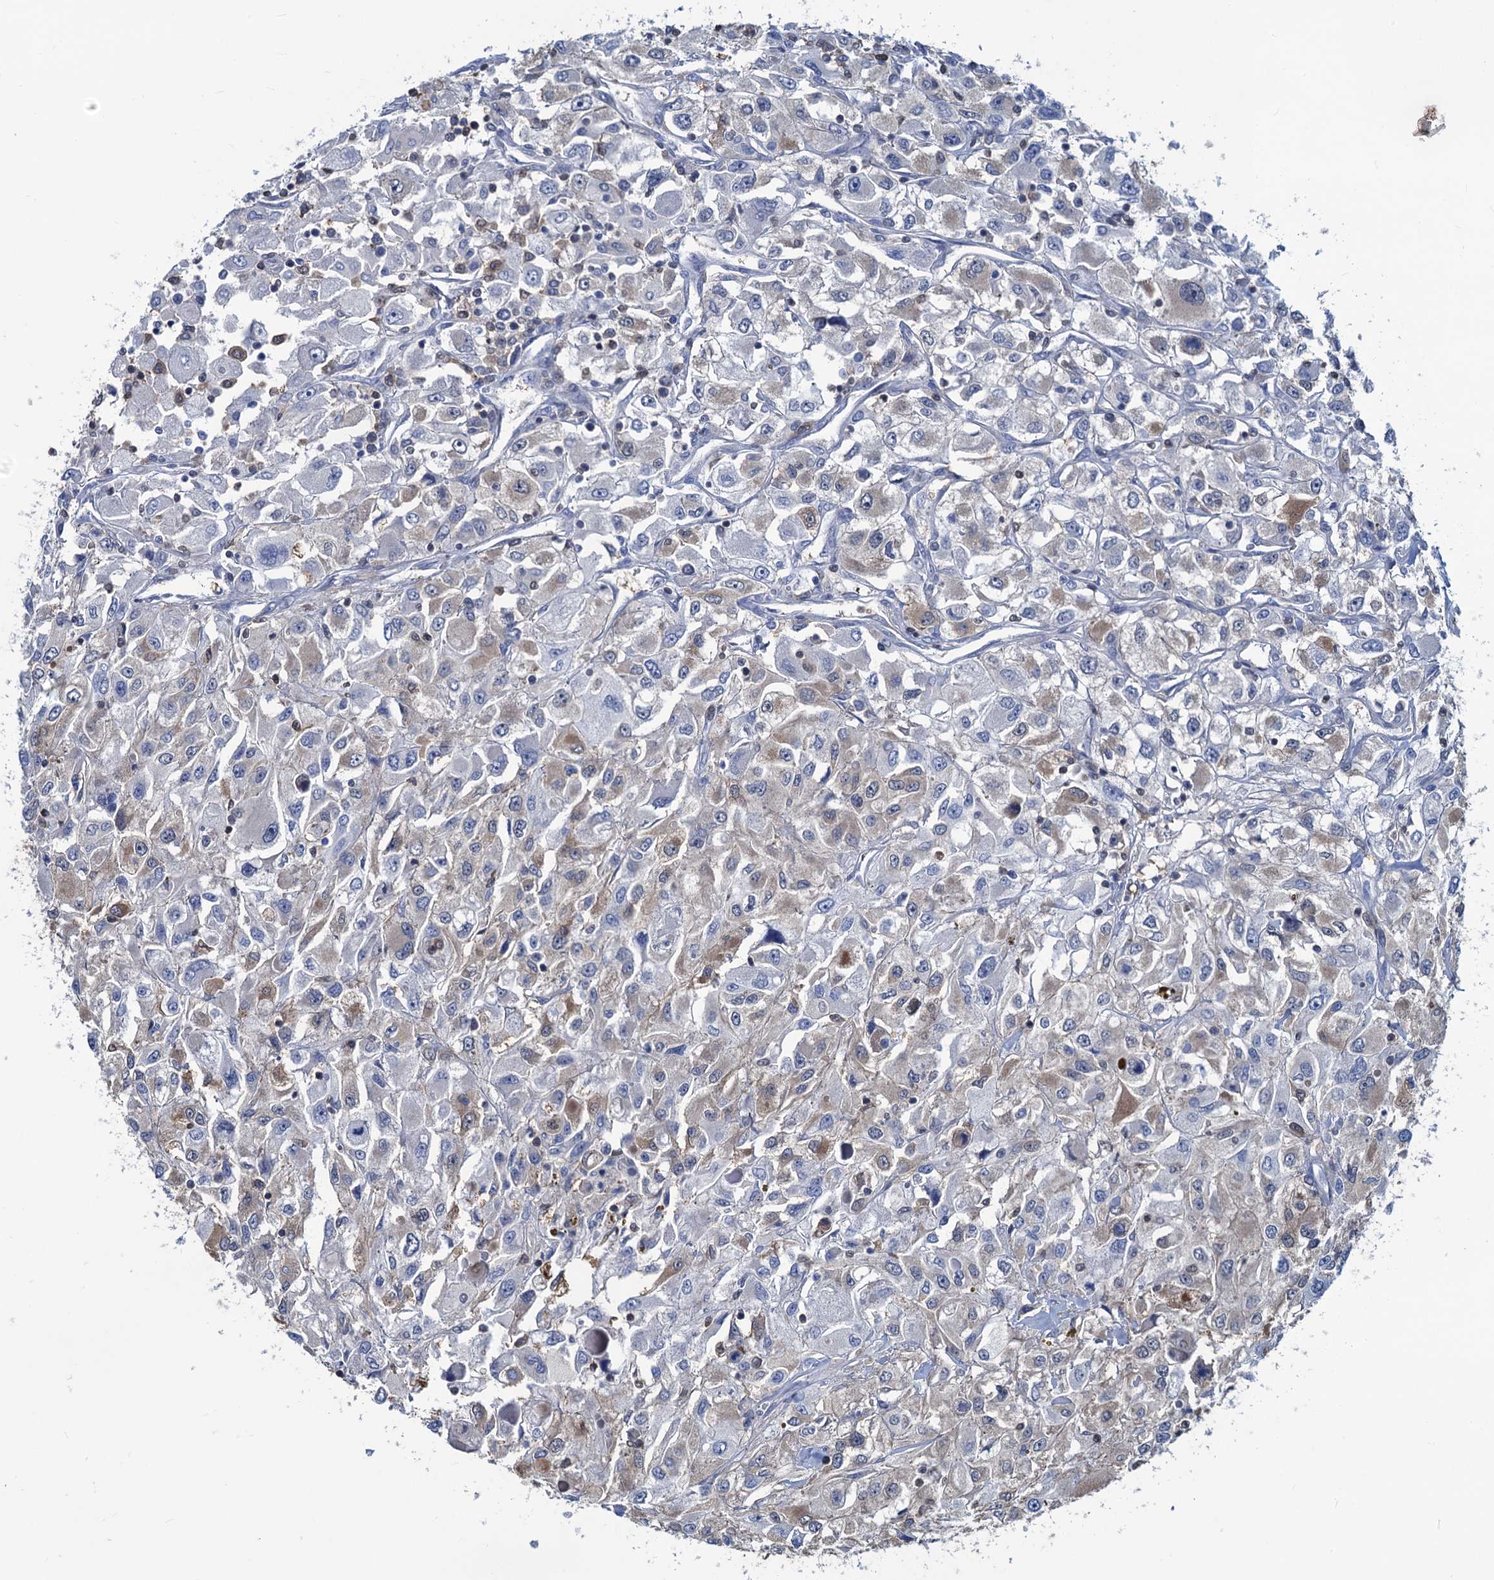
{"staining": {"intensity": "weak", "quantity": "<25%", "location": "cytoplasmic/membranous"}, "tissue": "renal cancer", "cell_type": "Tumor cells", "image_type": "cancer", "snomed": [{"axis": "morphology", "description": "Adenocarcinoma, NOS"}, {"axis": "topography", "description": "Kidney"}], "caption": "The image exhibits no staining of tumor cells in renal adenocarcinoma.", "gene": "RTKN2", "patient": {"sex": "female", "age": 52}}